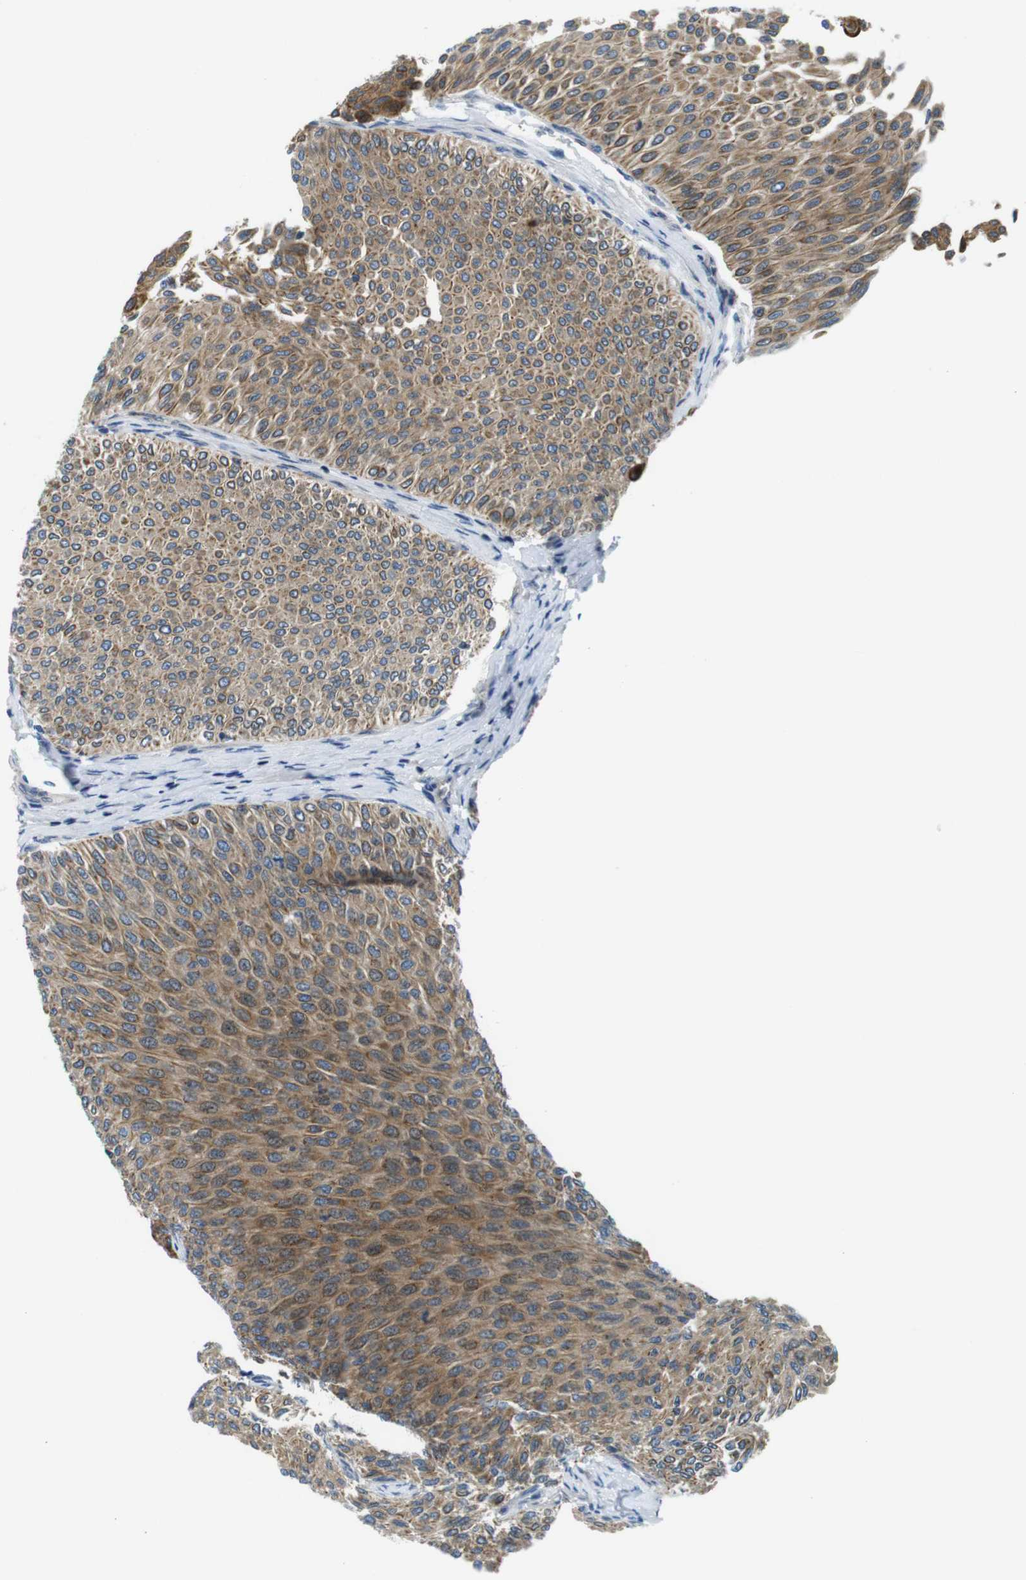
{"staining": {"intensity": "moderate", "quantity": ">75%", "location": "cytoplasmic/membranous"}, "tissue": "urothelial cancer", "cell_type": "Tumor cells", "image_type": "cancer", "snomed": [{"axis": "morphology", "description": "Urothelial carcinoma, Low grade"}, {"axis": "topography", "description": "Urinary bladder"}], "caption": "Moderate cytoplasmic/membranous expression for a protein is appreciated in approximately >75% of tumor cells of urothelial cancer using immunohistochemistry.", "gene": "ZDHHC3", "patient": {"sex": "male", "age": 78}}